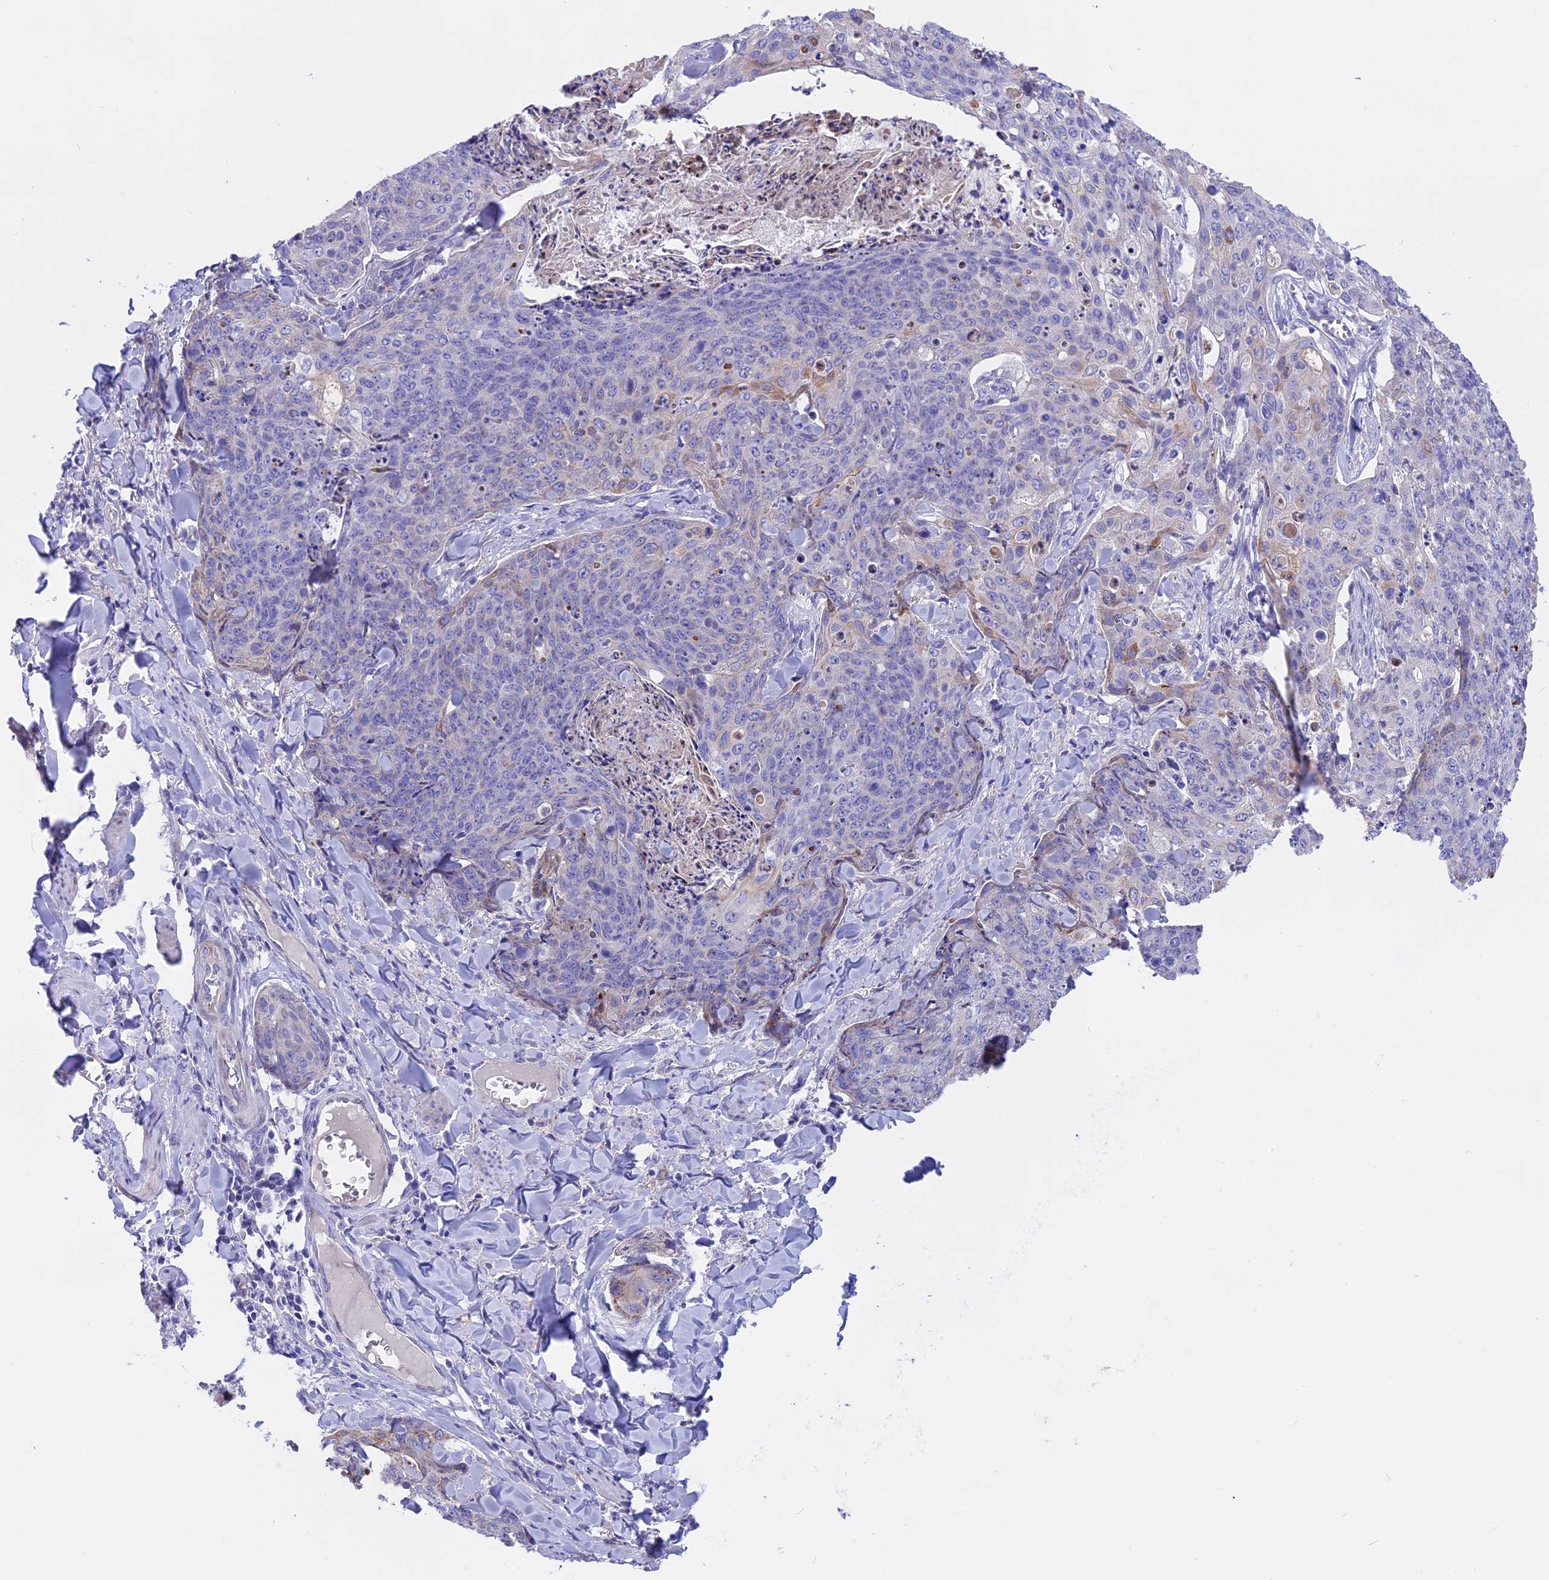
{"staining": {"intensity": "negative", "quantity": "none", "location": "none"}, "tissue": "skin cancer", "cell_type": "Tumor cells", "image_type": "cancer", "snomed": [{"axis": "morphology", "description": "Squamous cell carcinoma, NOS"}, {"axis": "topography", "description": "Skin"}, {"axis": "topography", "description": "Vulva"}], "caption": "The micrograph reveals no significant positivity in tumor cells of squamous cell carcinoma (skin).", "gene": "TMEM138", "patient": {"sex": "female", "age": 85}}